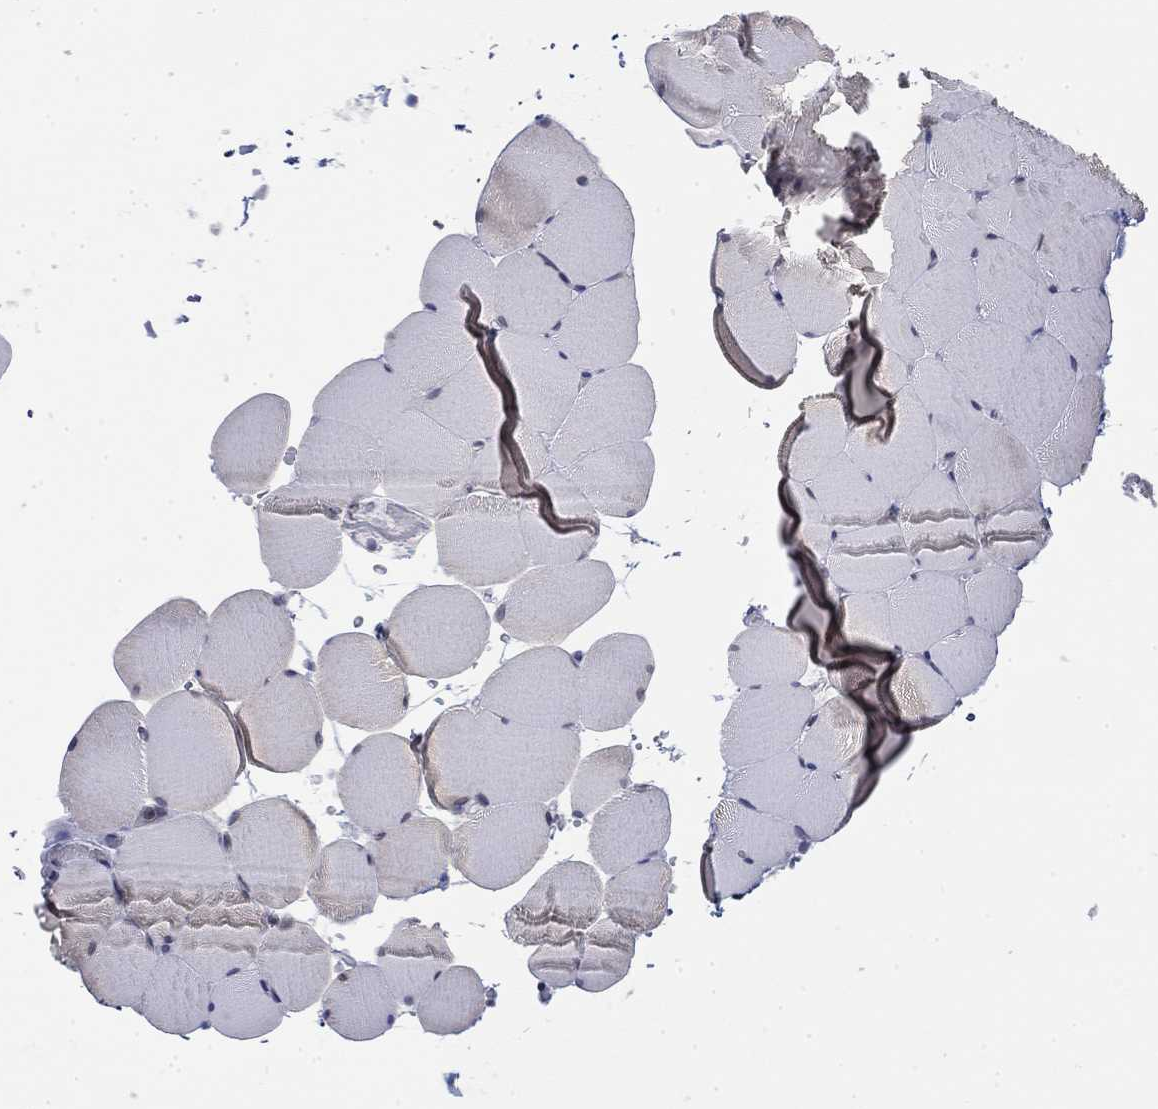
{"staining": {"intensity": "moderate", "quantity": "<25%", "location": "nuclear"}, "tissue": "skeletal muscle", "cell_type": "Myocytes", "image_type": "normal", "snomed": [{"axis": "morphology", "description": "Normal tissue, NOS"}, {"axis": "topography", "description": "Skeletal muscle"}], "caption": "Skeletal muscle stained with a protein marker shows moderate staining in myocytes.", "gene": "TOR1AIP1", "patient": {"sex": "female", "age": 37}}